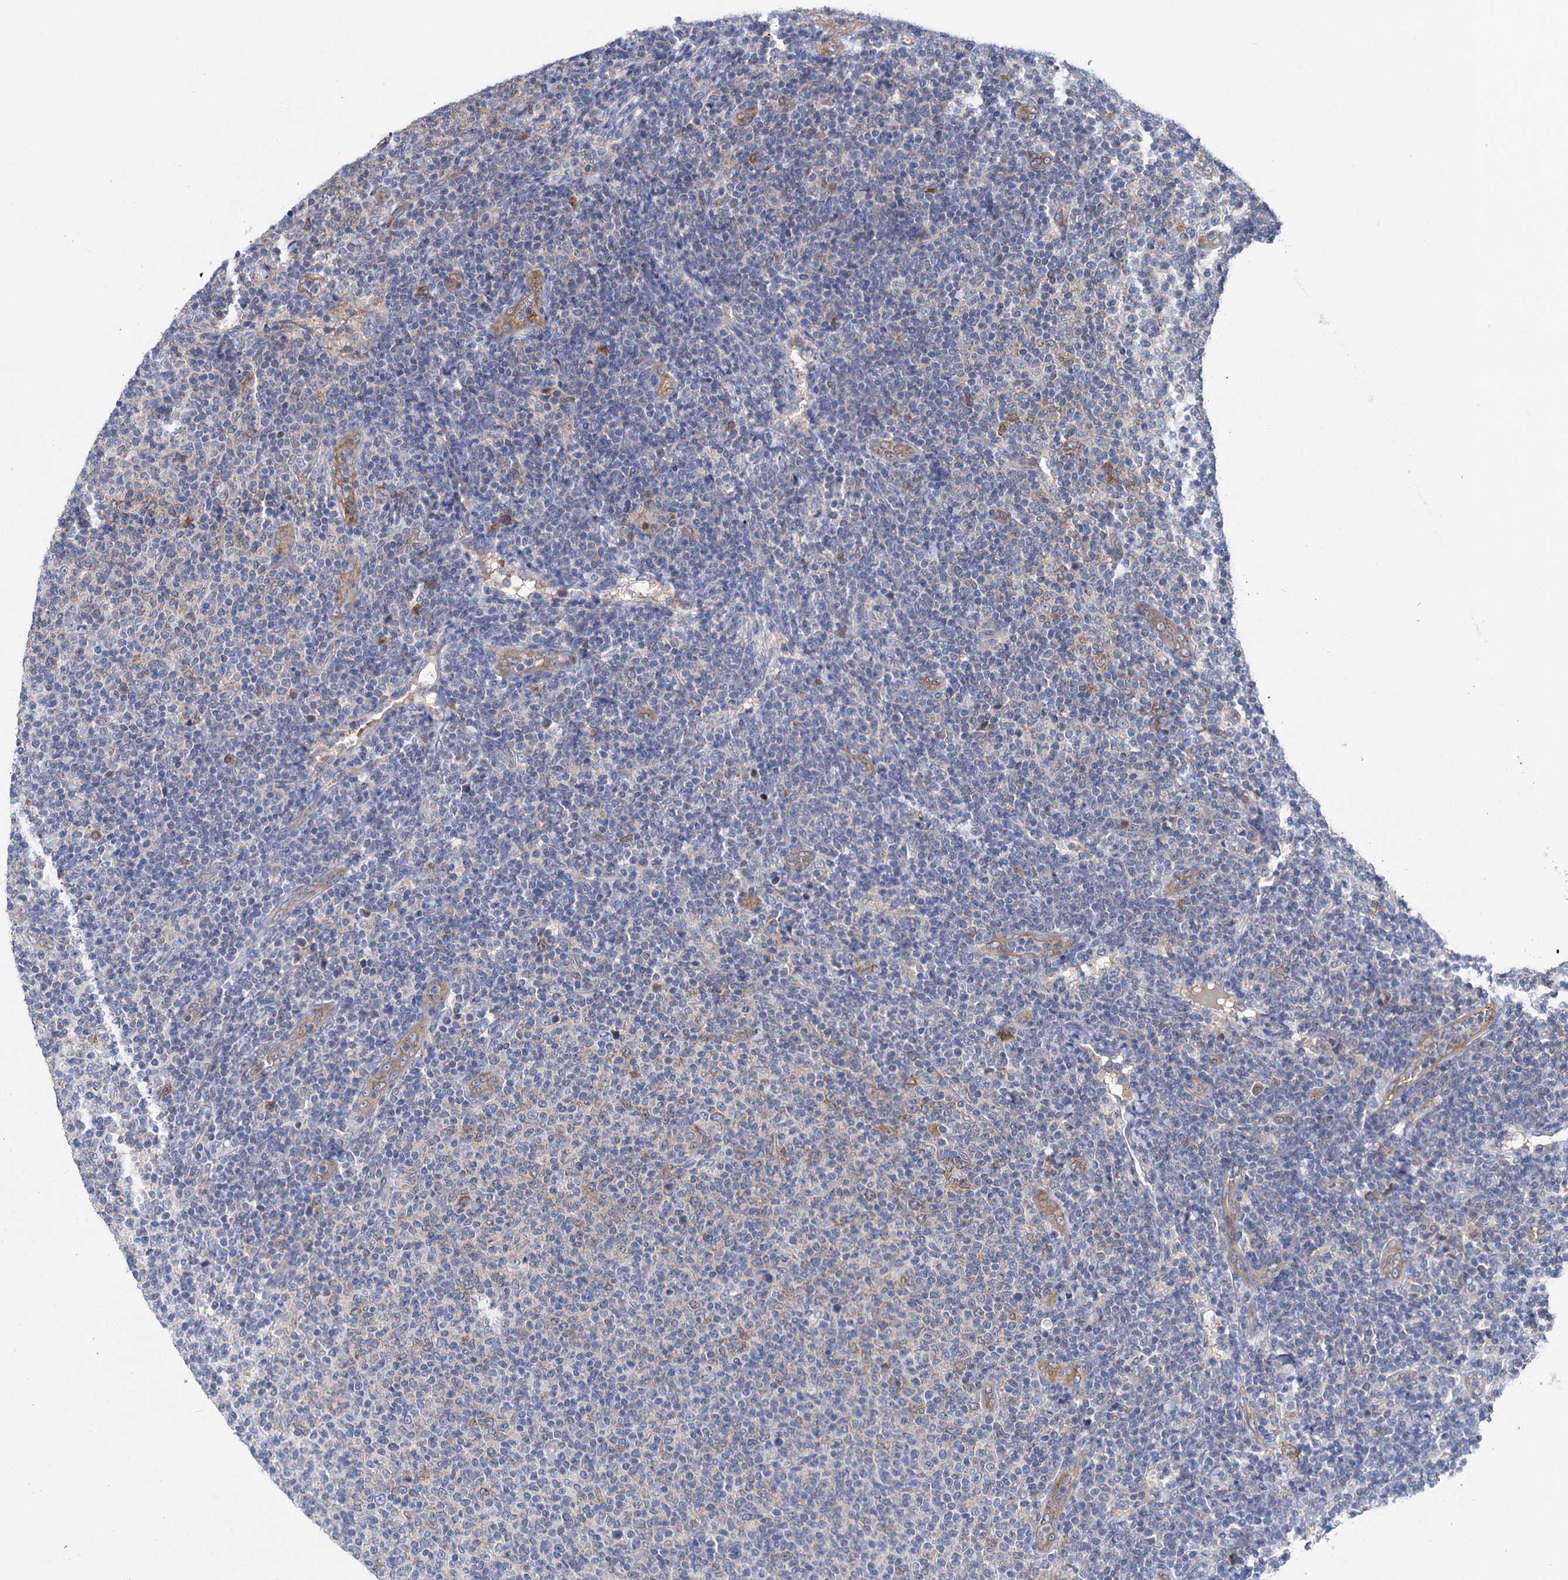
{"staining": {"intensity": "negative", "quantity": "none", "location": "none"}, "tissue": "lymphoma", "cell_type": "Tumor cells", "image_type": "cancer", "snomed": [{"axis": "morphology", "description": "Malignant lymphoma, non-Hodgkin's type, Low grade"}, {"axis": "topography", "description": "Lymph node"}], "caption": "A micrograph of human lymphoma is negative for staining in tumor cells.", "gene": "ZNRD2", "patient": {"sex": "male", "age": 66}}